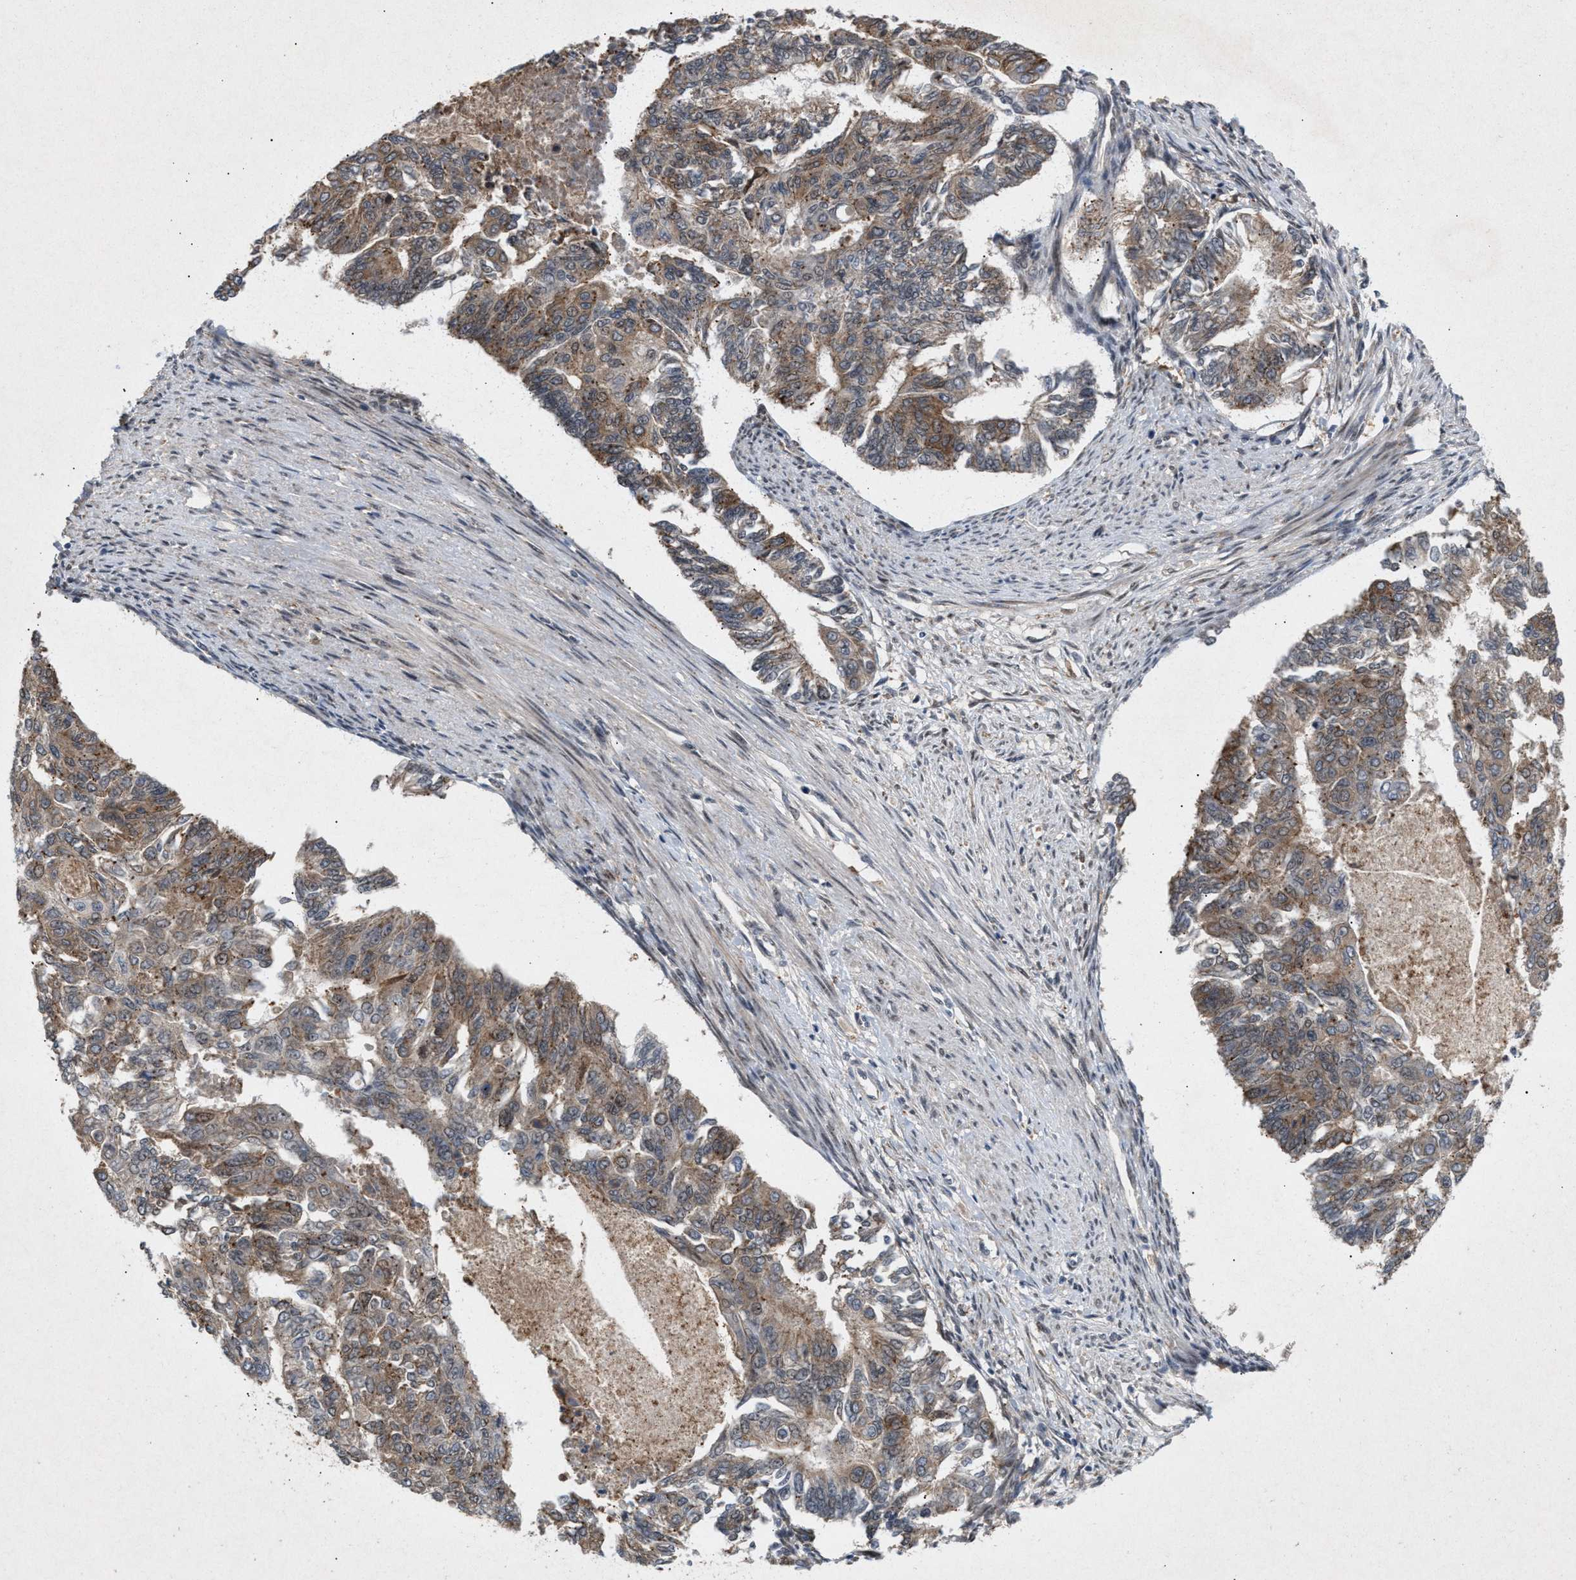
{"staining": {"intensity": "moderate", "quantity": "25%-75%", "location": "cytoplasmic/membranous"}, "tissue": "endometrial cancer", "cell_type": "Tumor cells", "image_type": "cancer", "snomed": [{"axis": "morphology", "description": "Adenocarcinoma, NOS"}, {"axis": "topography", "description": "Endometrium"}], "caption": "Immunohistochemistry histopathology image of neoplastic tissue: endometrial cancer (adenocarcinoma) stained using immunohistochemistry (IHC) shows medium levels of moderate protein expression localized specifically in the cytoplasmic/membranous of tumor cells, appearing as a cytoplasmic/membranous brown color.", "gene": "MFSD6", "patient": {"sex": "female", "age": 32}}